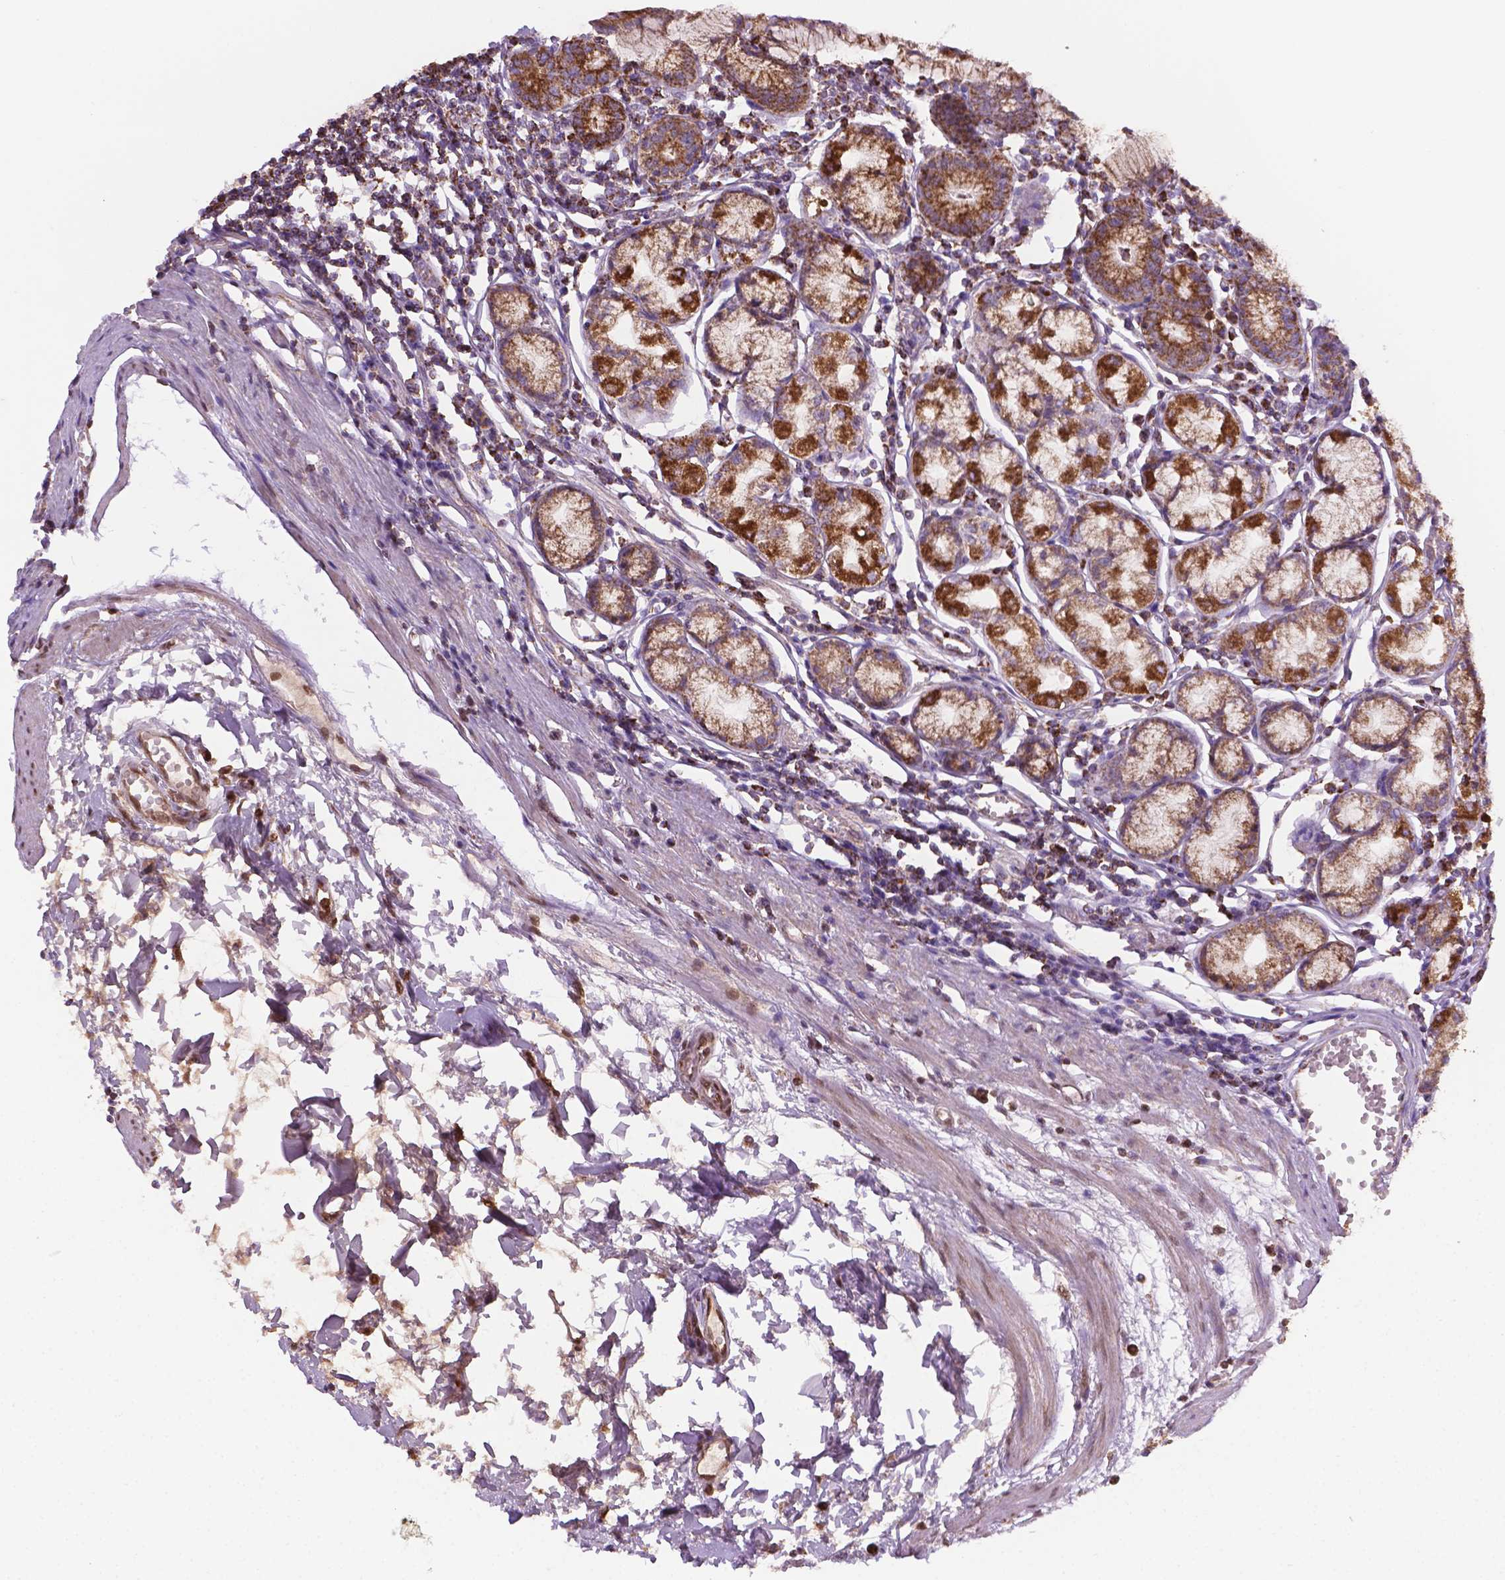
{"staining": {"intensity": "strong", "quantity": ">75%", "location": "cytoplasmic/membranous"}, "tissue": "stomach", "cell_type": "Glandular cells", "image_type": "normal", "snomed": [{"axis": "morphology", "description": "Normal tissue, NOS"}, {"axis": "topography", "description": "Stomach"}], "caption": "A high-resolution histopathology image shows IHC staining of benign stomach, which demonstrates strong cytoplasmic/membranous expression in about >75% of glandular cells. The protein is stained brown, and the nuclei are stained in blue (DAB IHC with brightfield microscopy, high magnification).", "gene": "PIBF1", "patient": {"sex": "male", "age": 55}}